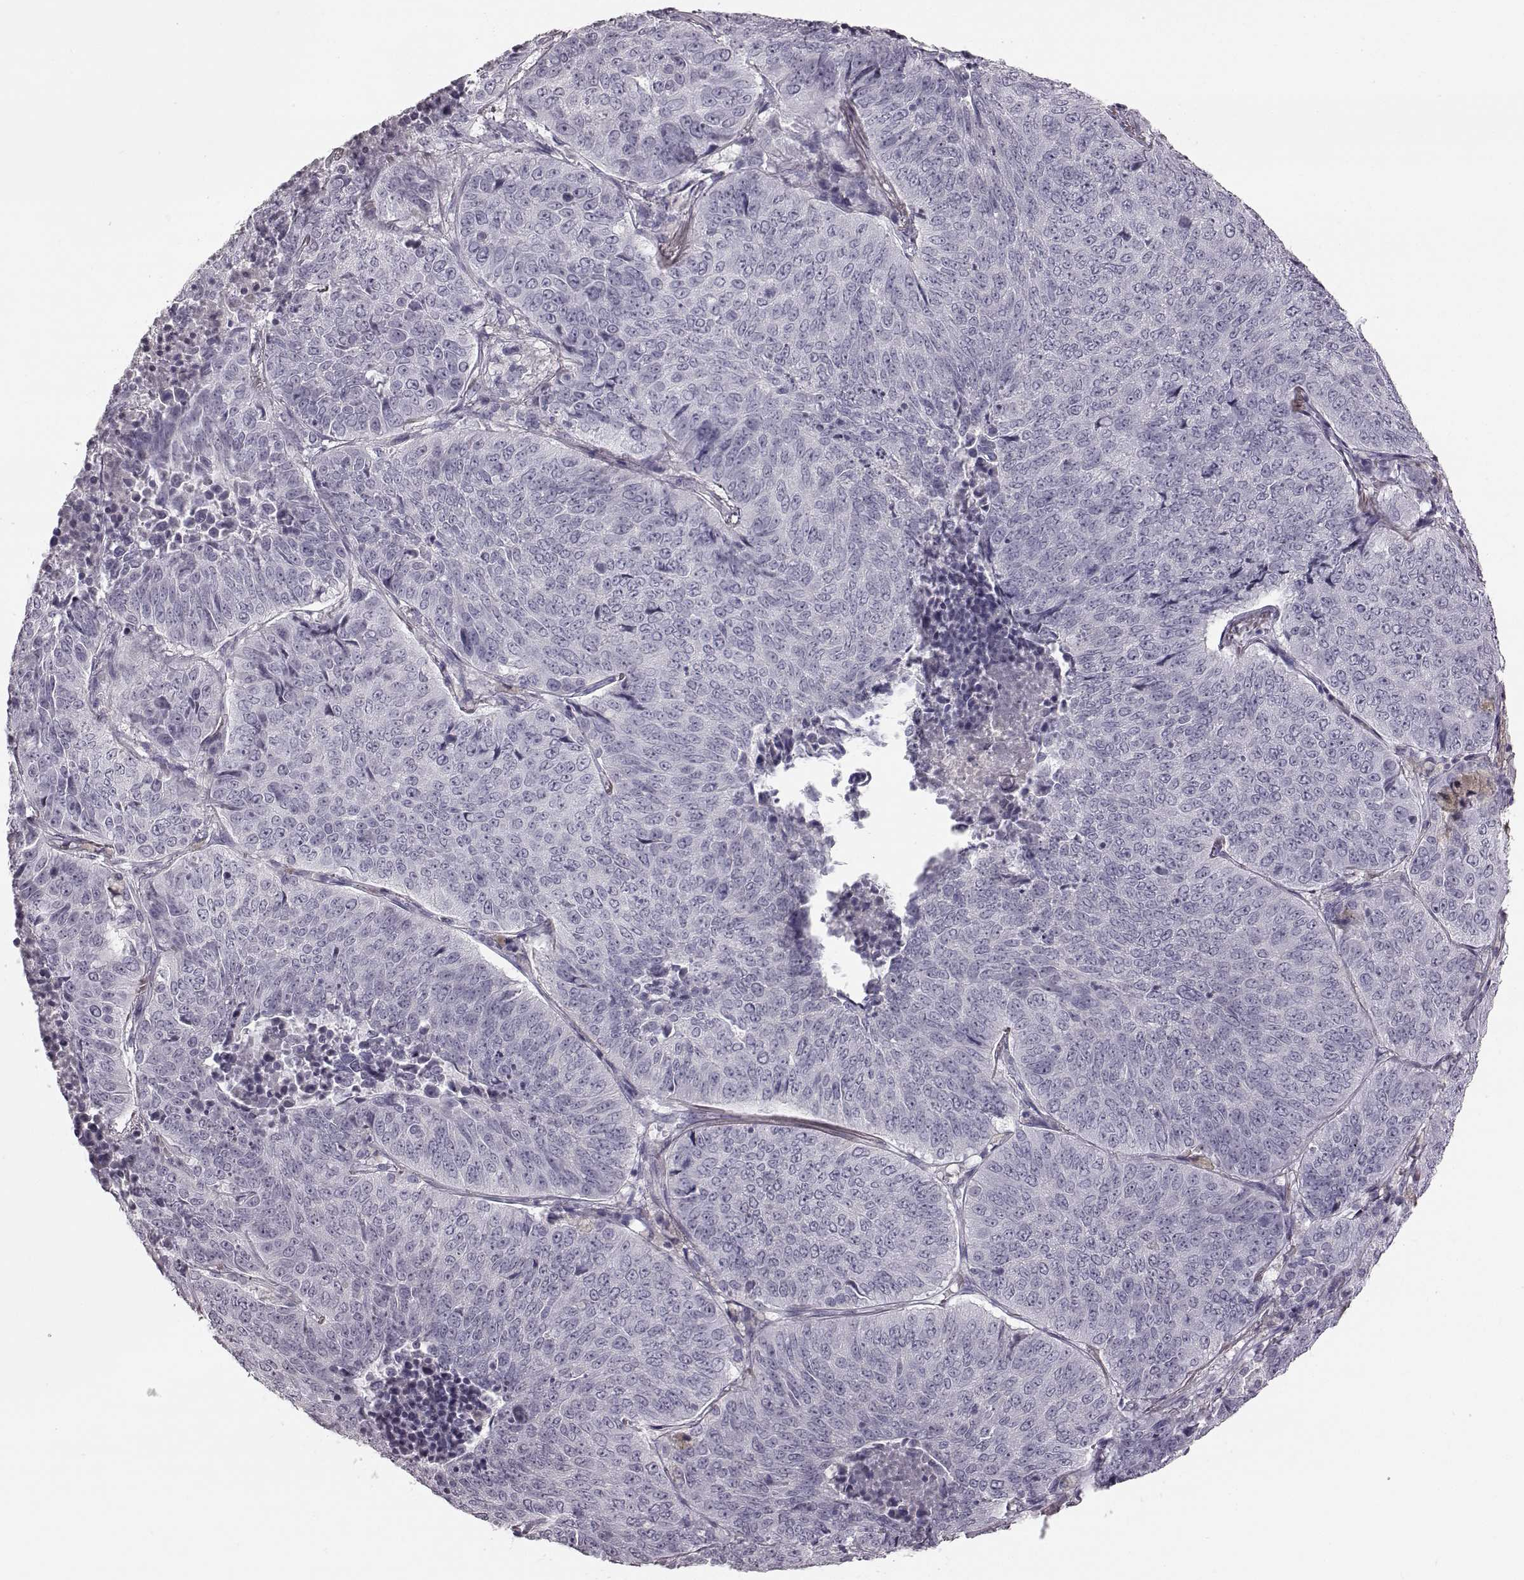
{"staining": {"intensity": "negative", "quantity": "none", "location": "none"}, "tissue": "lung cancer", "cell_type": "Tumor cells", "image_type": "cancer", "snomed": [{"axis": "morphology", "description": "Normal tissue, NOS"}, {"axis": "morphology", "description": "Squamous cell carcinoma, NOS"}, {"axis": "topography", "description": "Bronchus"}, {"axis": "topography", "description": "Lung"}], "caption": "Immunohistochemical staining of human lung cancer demonstrates no significant staining in tumor cells.", "gene": "ZNF433", "patient": {"sex": "male", "age": 64}}